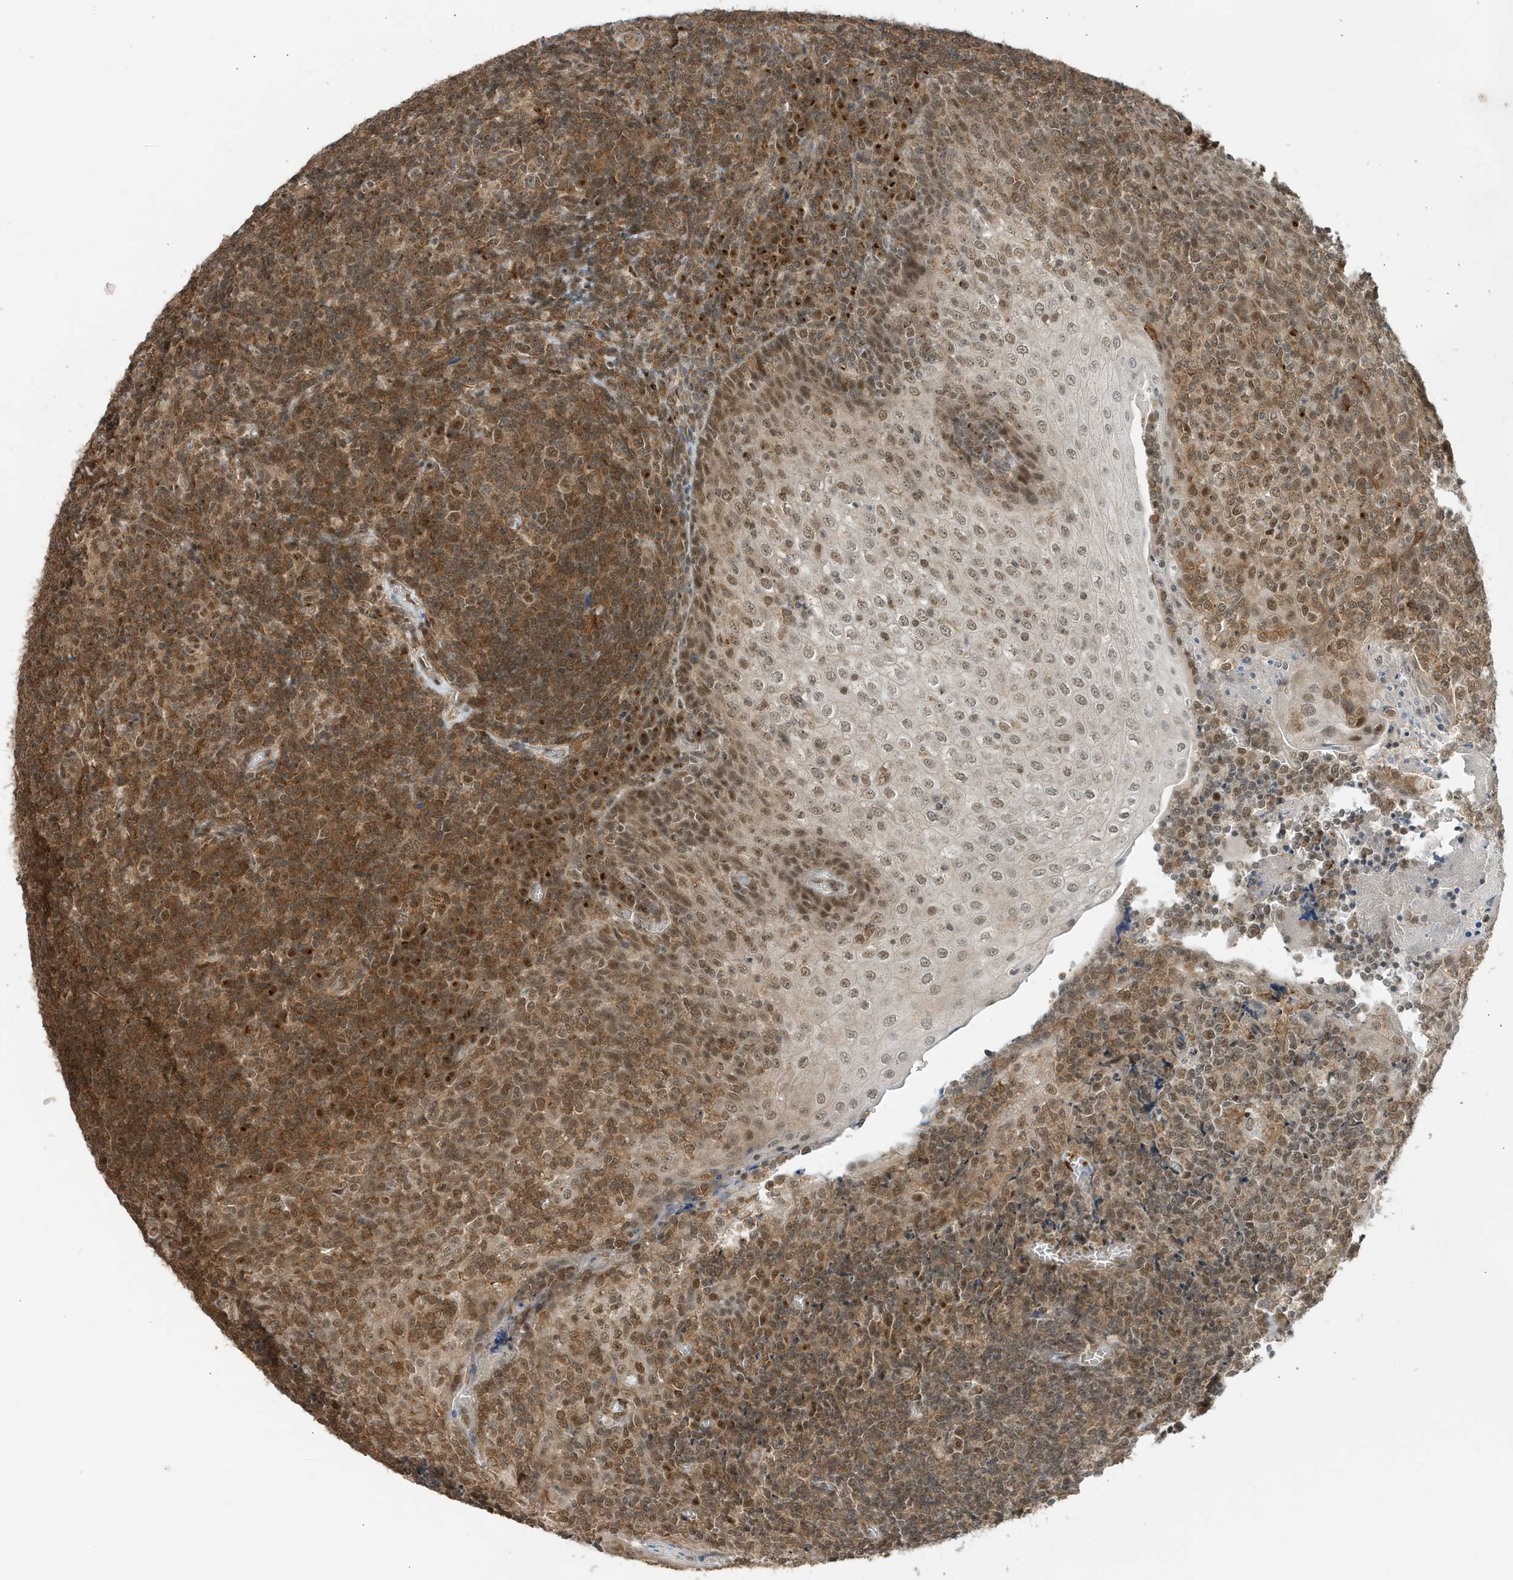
{"staining": {"intensity": "moderate", "quantity": ">75%", "location": "cytoplasmic/membranous,nuclear"}, "tissue": "tonsil", "cell_type": "Non-germinal center cells", "image_type": "normal", "snomed": [{"axis": "morphology", "description": "Normal tissue, NOS"}, {"axis": "topography", "description": "Tonsil"}], "caption": "Immunohistochemical staining of normal tonsil exhibits >75% levels of moderate cytoplasmic/membranous,nuclear protein positivity in about >75% of non-germinal center cells. The protein is shown in brown color, while the nuclei are stained blue.", "gene": "MAST3", "patient": {"sex": "female", "age": 19}}